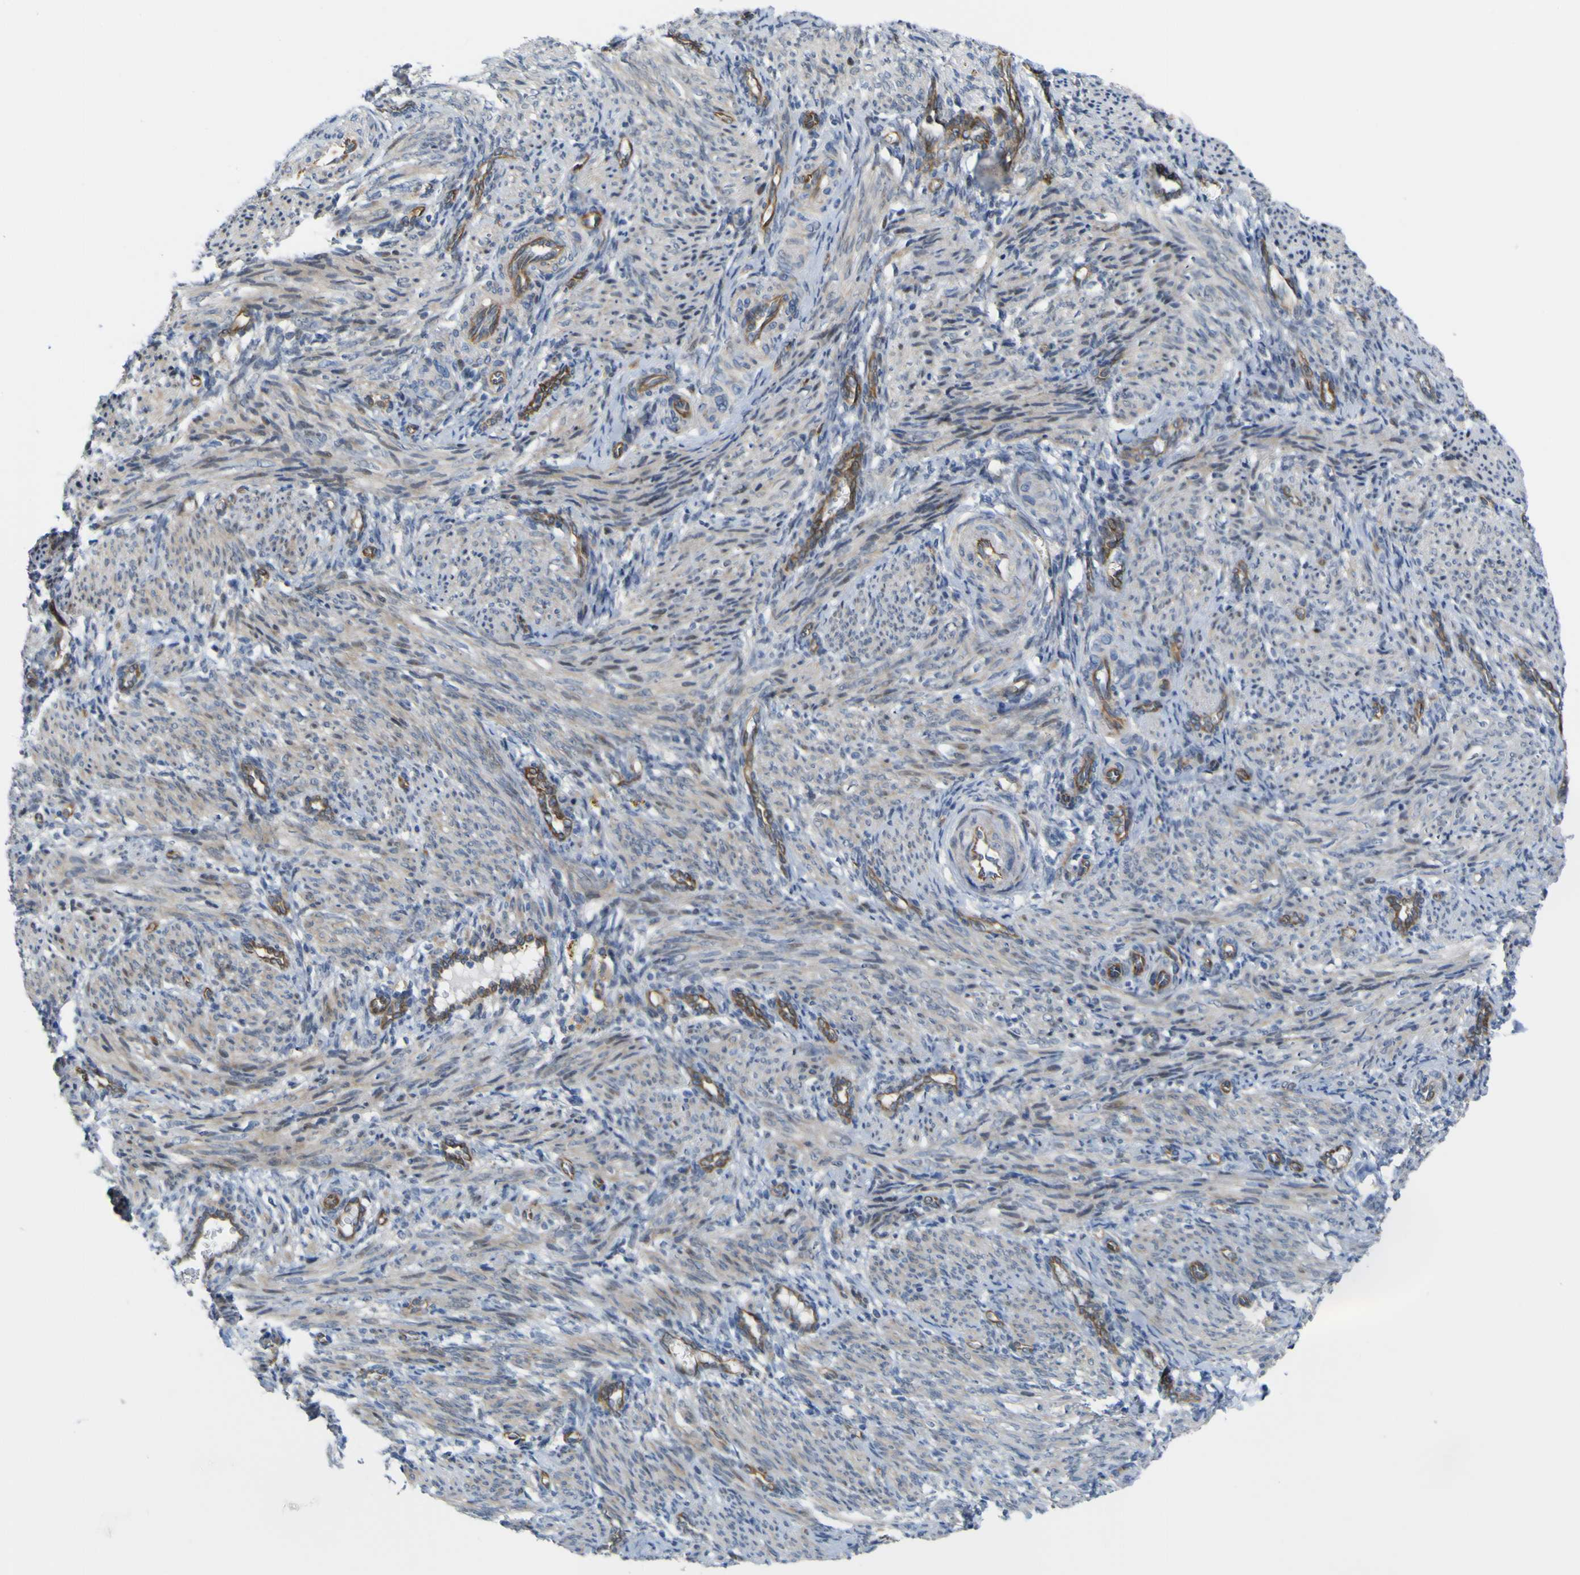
{"staining": {"intensity": "moderate", "quantity": ">75%", "location": "cytoplasmic/membranous"}, "tissue": "smooth muscle", "cell_type": "Smooth muscle cells", "image_type": "normal", "snomed": [{"axis": "morphology", "description": "Normal tissue, NOS"}, {"axis": "topography", "description": "Endometrium"}], "caption": "Immunohistochemistry (IHC) of unremarkable human smooth muscle demonstrates medium levels of moderate cytoplasmic/membranous expression in approximately >75% of smooth muscle cells.", "gene": "JPH1", "patient": {"sex": "female", "age": 33}}